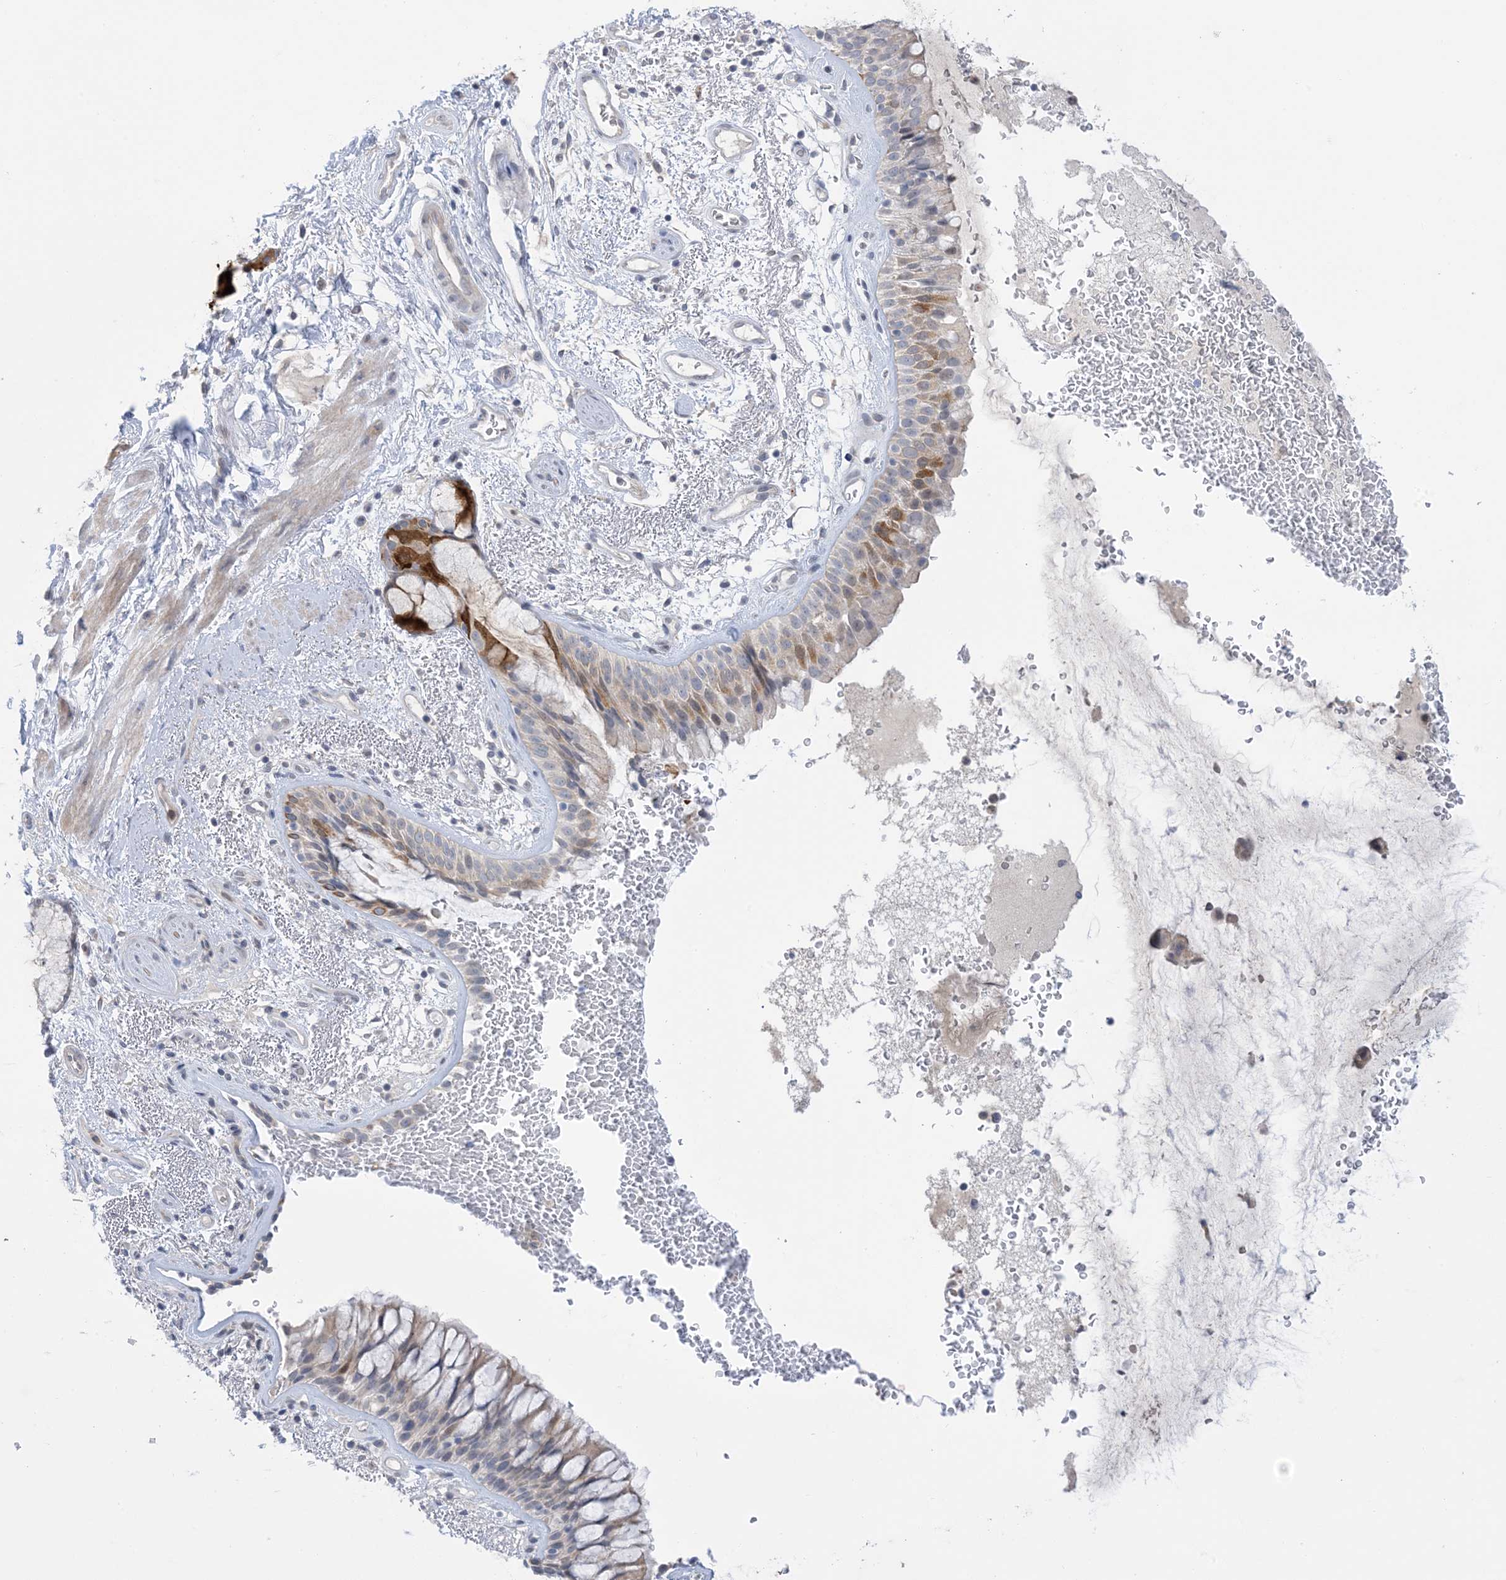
{"staining": {"intensity": "moderate", "quantity": "<25%", "location": "cytoplasmic/membranous"}, "tissue": "bronchus", "cell_type": "Respiratory epithelial cells", "image_type": "normal", "snomed": [{"axis": "morphology", "description": "Normal tissue, NOS"}, {"axis": "morphology", "description": "Squamous cell carcinoma, NOS"}, {"axis": "topography", "description": "Lymph node"}, {"axis": "topography", "description": "Bronchus"}, {"axis": "topography", "description": "Lung"}], "caption": "This is an image of immunohistochemistry staining of unremarkable bronchus, which shows moderate staining in the cytoplasmic/membranous of respiratory epithelial cells.", "gene": "TTYH1", "patient": {"sex": "male", "age": 66}}